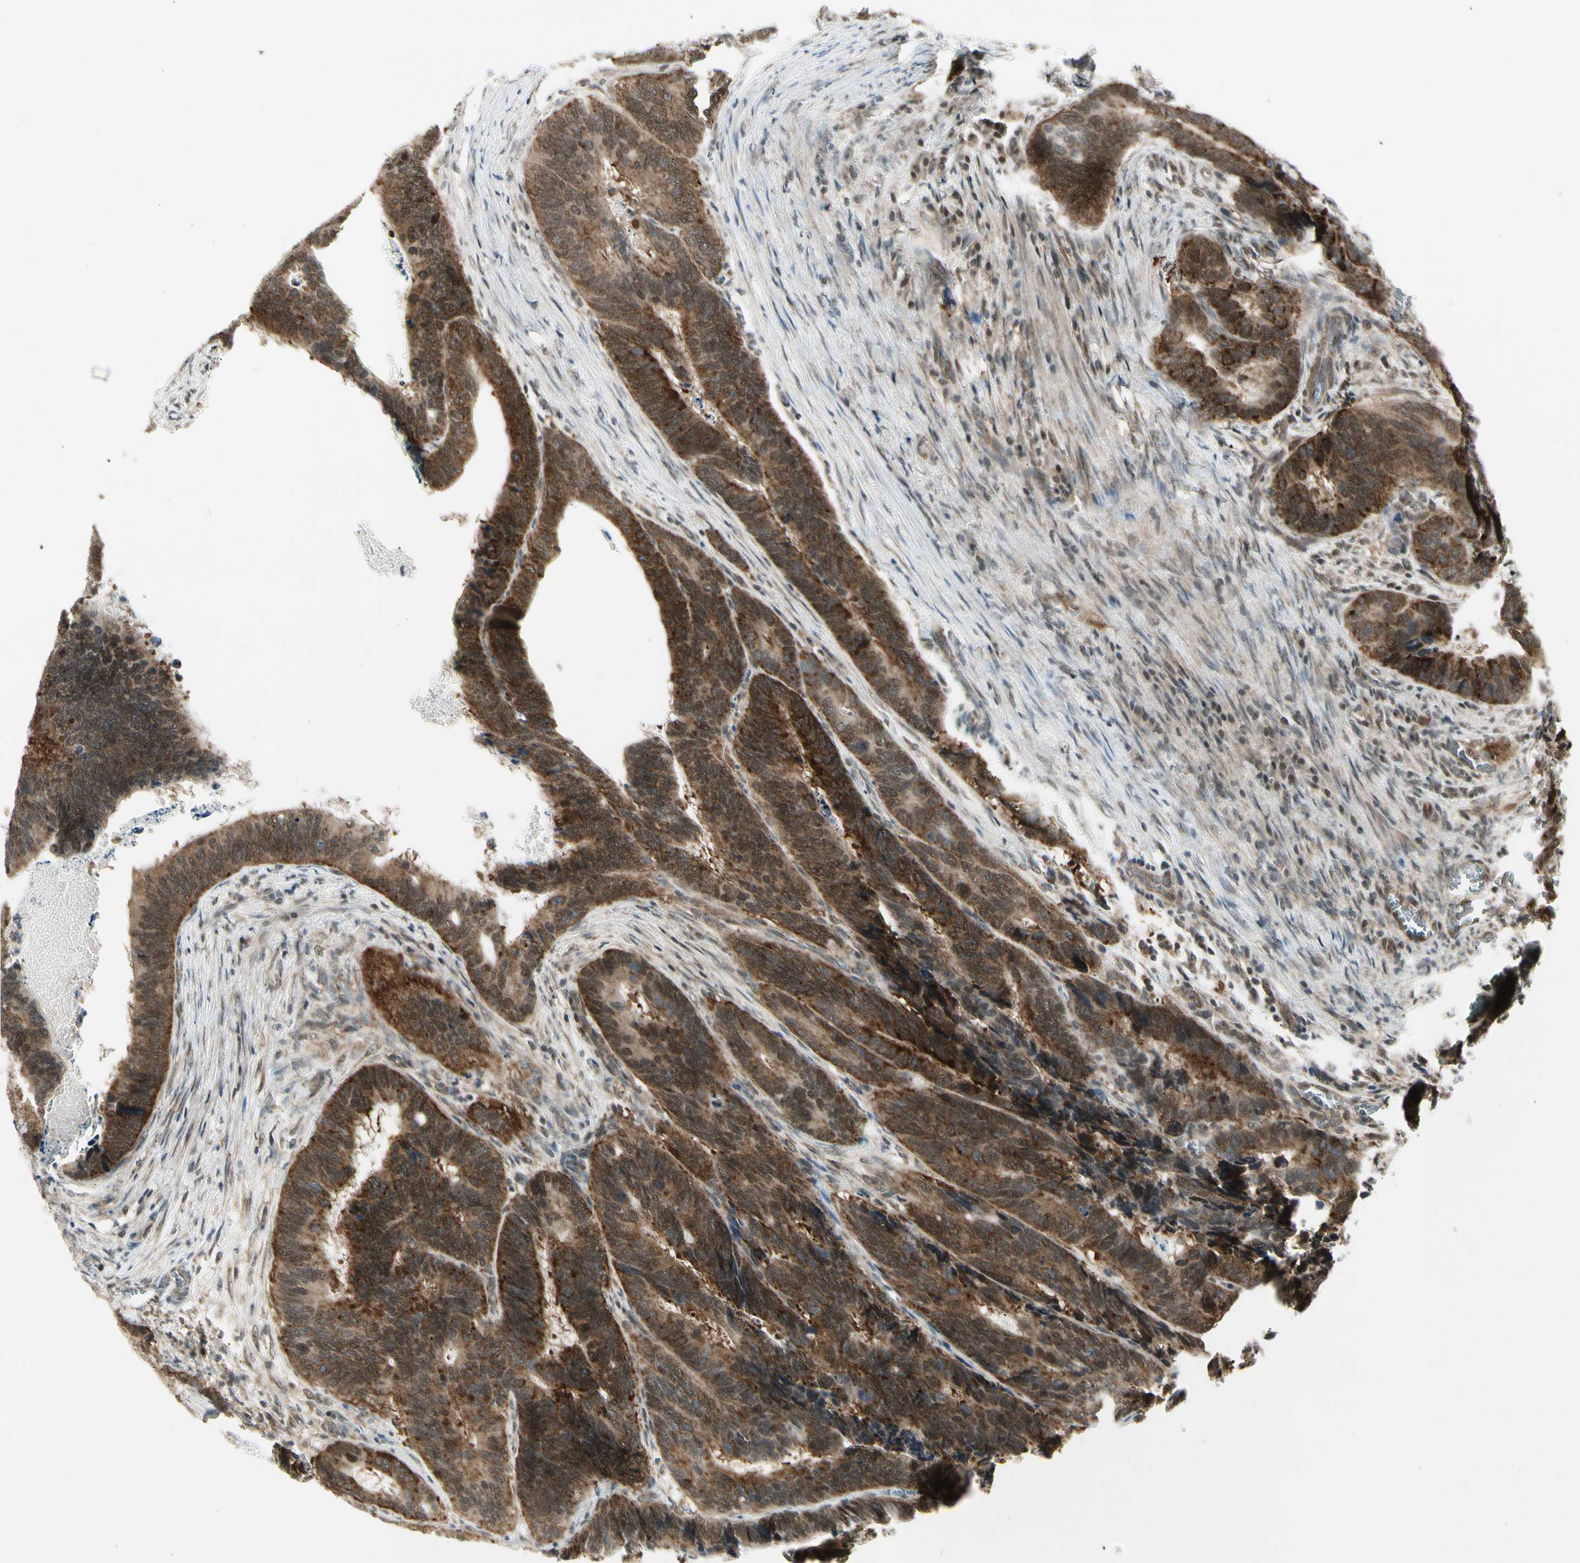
{"staining": {"intensity": "strong", "quantity": "25%-75%", "location": "cytoplasmic/membranous"}, "tissue": "colorectal cancer", "cell_type": "Tumor cells", "image_type": "cancer", "snomed": [{"axis": "morphology", "description": "Adenocarcinoma, NOS"}, {"axis": "topography", "description": "Colon"}], "caption": "Strong cytoplasmic/membranous positivity for a protein is identified in approximately 25%-75% of tumor cells of colorectal cancer (adenocarcinoma) using immunohistochemistry.", "gene": "SMN2", "patient": {"sex": "male", "age": 72}}